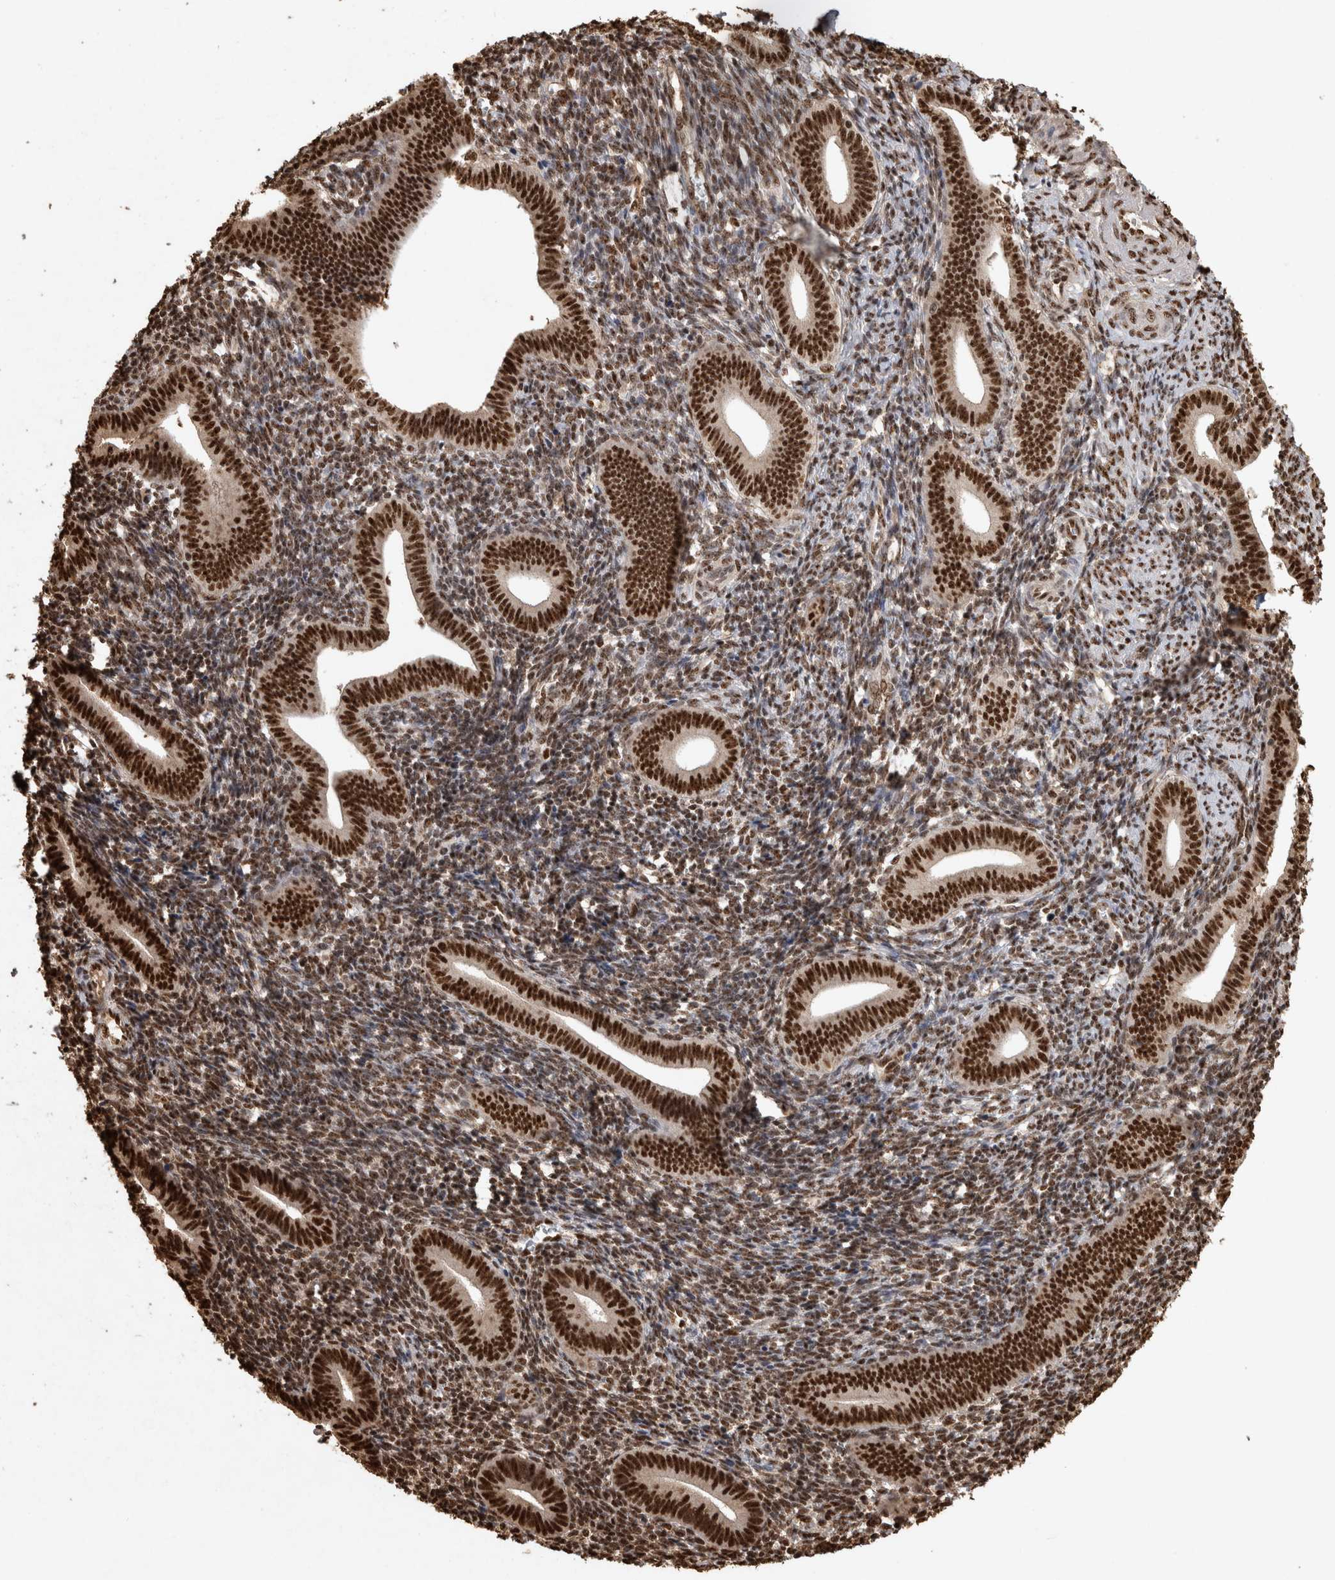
{"staining": {"intensity": "strong", "quantity": ">75%", "location": "nuclear"}, "tissue": "endometrium", "cell_type": "Cells in endometrial stroma", "image_type": "normal", "snomed": [{"axis": "morphology", "description": "Normal tissue, NOS"}, {"axis": "topography", "description": "Uterus"}, {"axis": "topography", "description": "Endometrium"}], "caption": "Protein staining by immunohistochemistry (IHC) demonstrates strong nuclear positivity in approximately >75% of cells in endometrial stroma in benign endometrium.", "gene": "RAD50", "patient": {"sex": "female", "age": 33}}